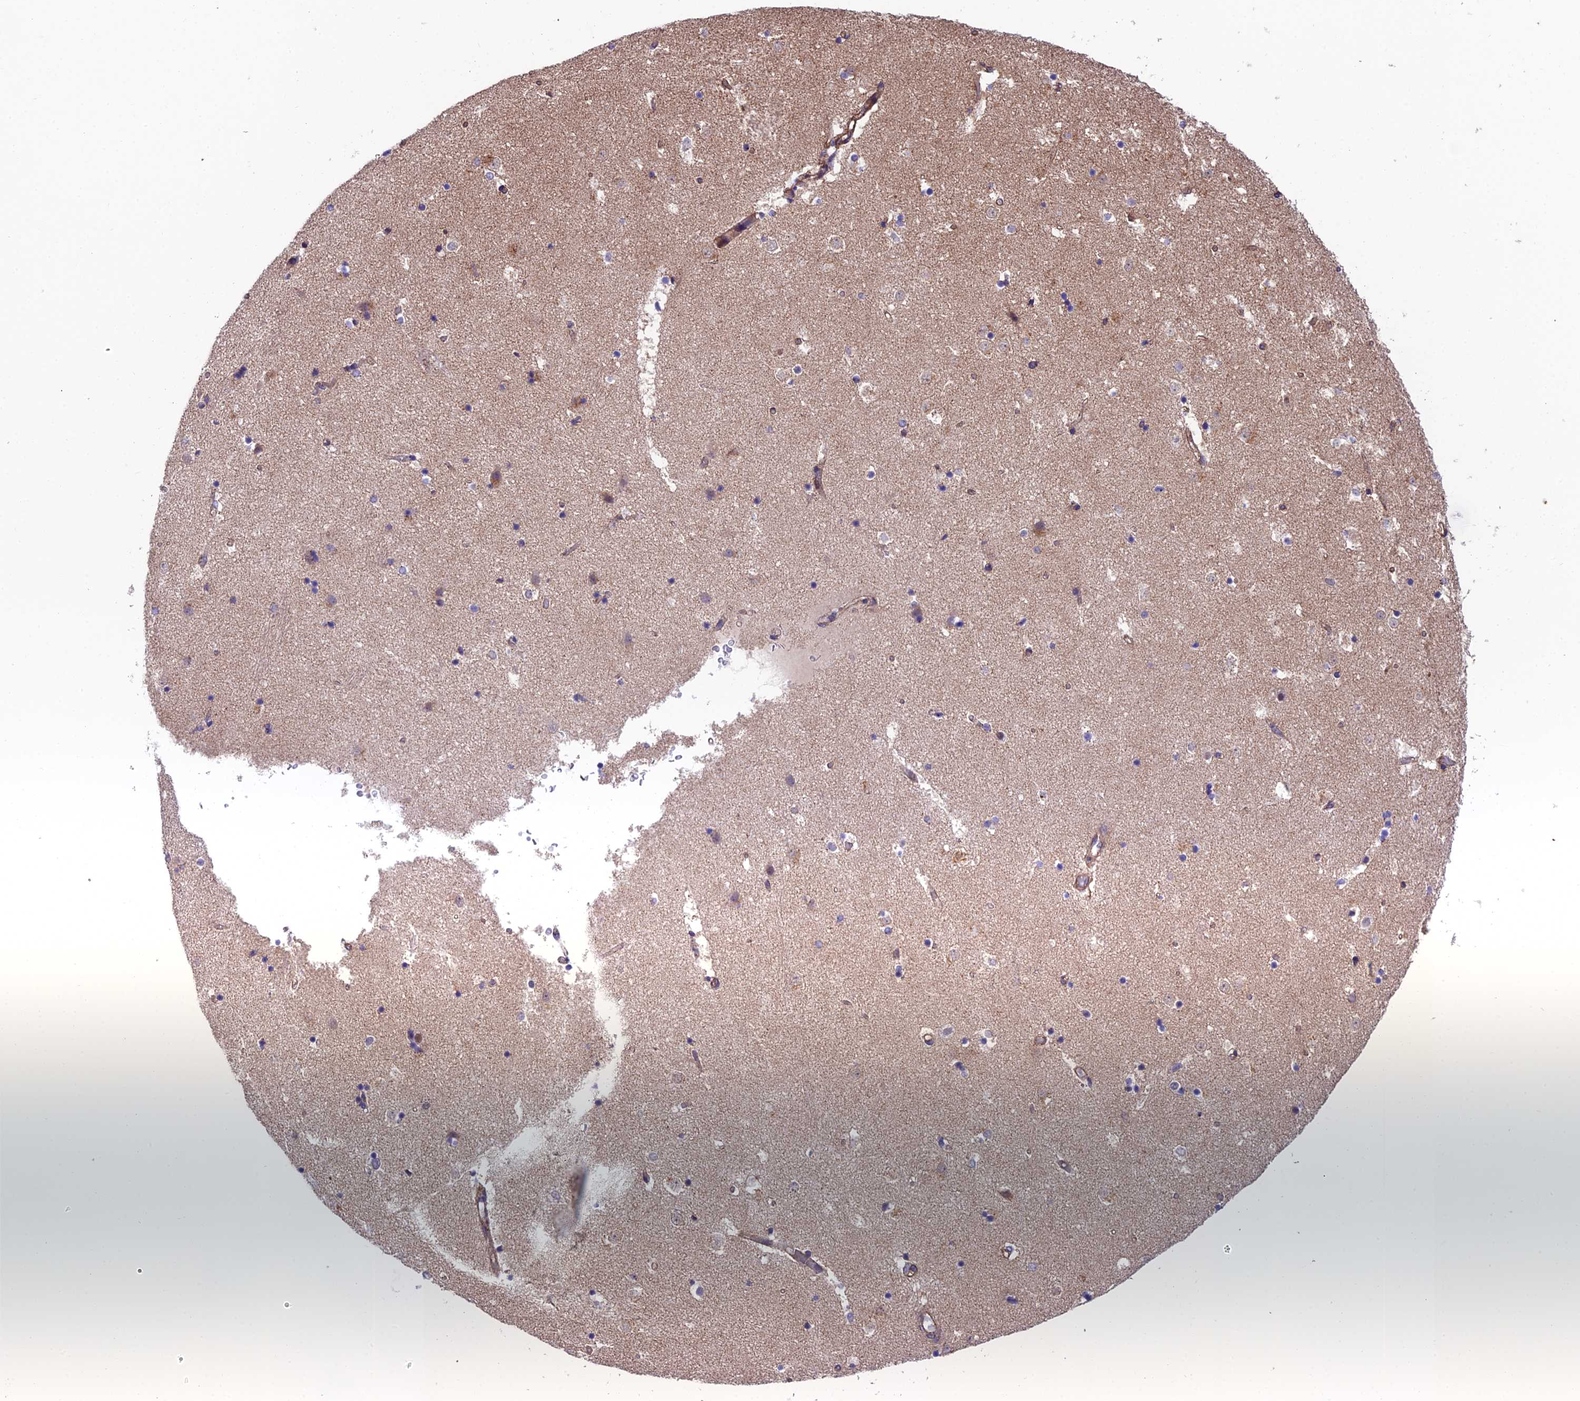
{"staining": {"intensity": "negative", "quantity": "none", "location": "none"}, "tissue": "caudate", "cell_type": "Glial cells", "image_type": "normal", "snomed": [{"axis": "morphology", "description": "Normal tissue, NOS"}, {"axis": "topography", "description": "Lateral ventricle wall"}], "caption": "Benign caudate was stained to show a protein in brown. There is no significant expression in glial cells. The staining is performed using DAB (3,3'-diaminobenzidine) brown chromogen with nuclei counter-stained in using hematoxylin.", "gene": "QRFP", "patient": {"sex": "female", "age": 52}}